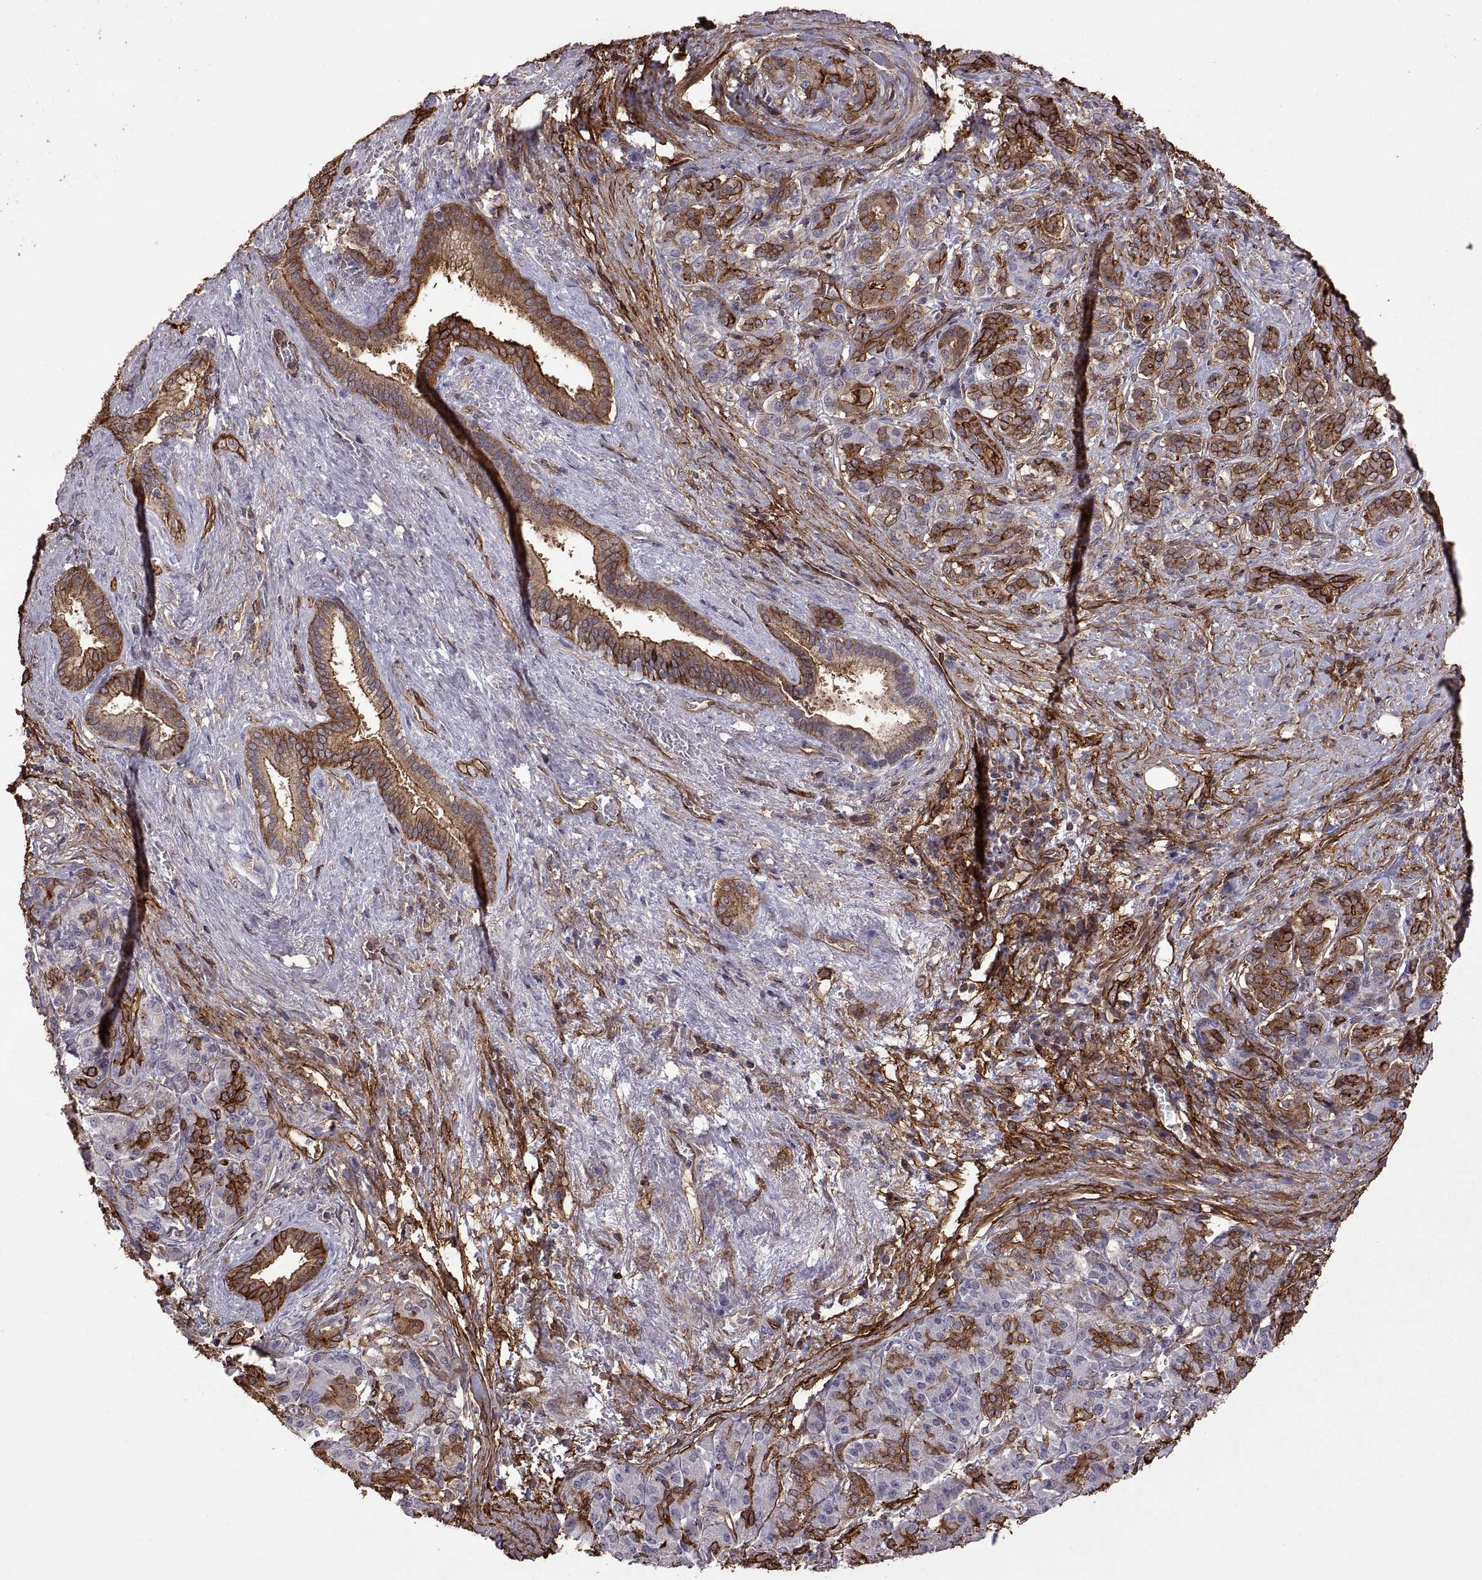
{"staining": {"intensity": "strong", "quantity": "25%-75%", "location": "cytoplasmic/membranous"}, "tissue": "pancreatic cancer", "cell_type": "Tumor cells", "image_type": "cancer", "snomed": [{"axis": "morphology", "description": "Normal tissue, NOS"}, {"axis": "morphology", "description": "Inflammation, NOS"}, {"axis": "morphology", "description": "Adenocarcinoma, NOS"}, {"axis": "topography", "description": "Pancreas"}], "caption": "Human pancreatic adenocarcinoma stained for a protein (brown) displays strong cytoplasmic/membranous positive staining in approximately 25%-75% of tumor cells.", "gene": "S100A10", "patient": {"sex": "male", "age": 57}}